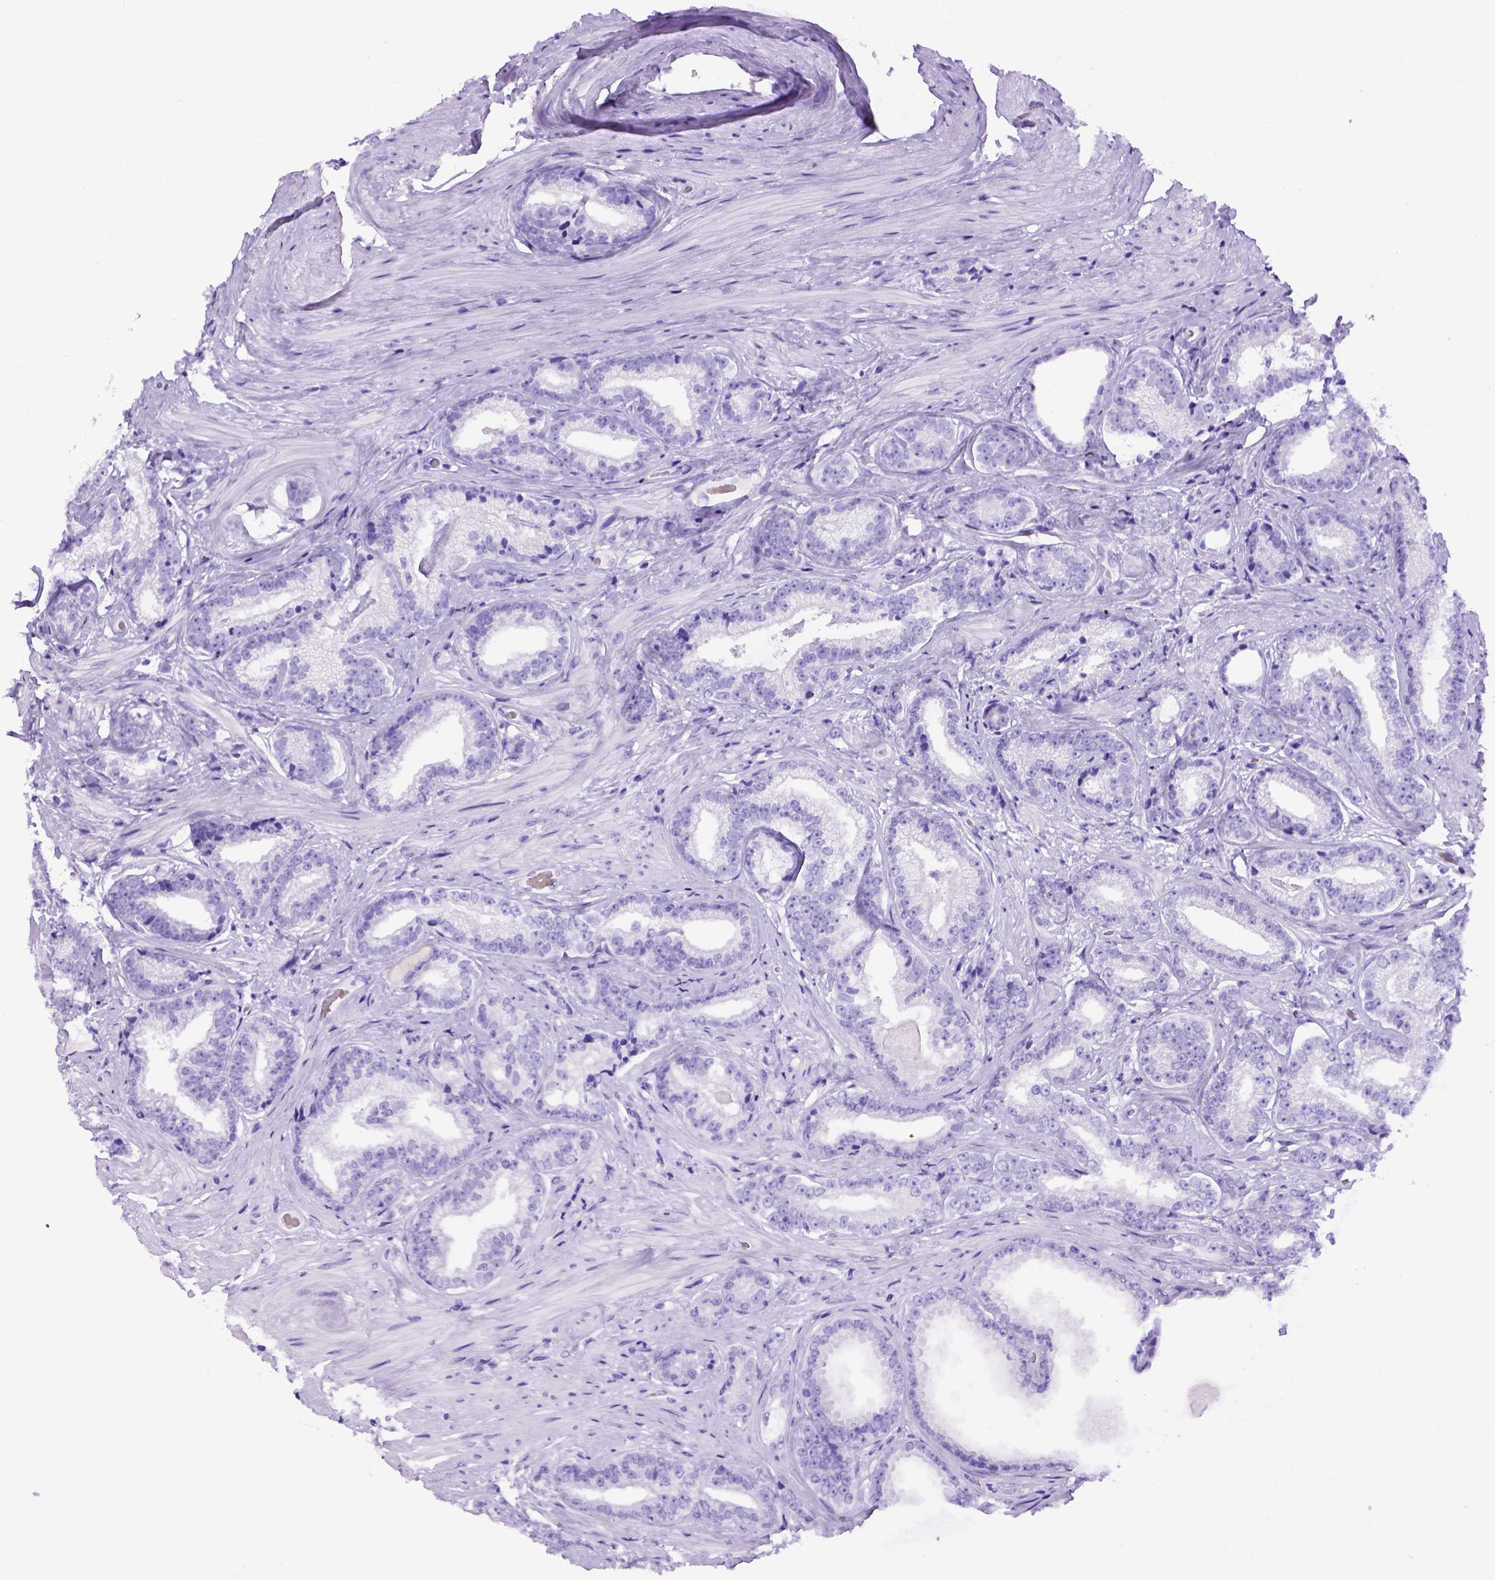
{"staining": {"intensity": "negative", "quantity": "none", "location": "none"}, "tissue": "prostate cancer", "cell_type": "Tumor cells", "image_type": "cancer", "snomed": [{"axis": "morphology", "description": "Adenocarcinoma, Low grade"}, {"axis": "topography", "description": "Prostate"}], "caption": "IHC micrograph of neoplastic tissue: human prostate cancer (adenocarcinoma (low-grade)) stained with DAB displays no significant protein expression in tumor cells.", "gene": "MEOX2", "patient": {"sex": "male", "age": 61}}